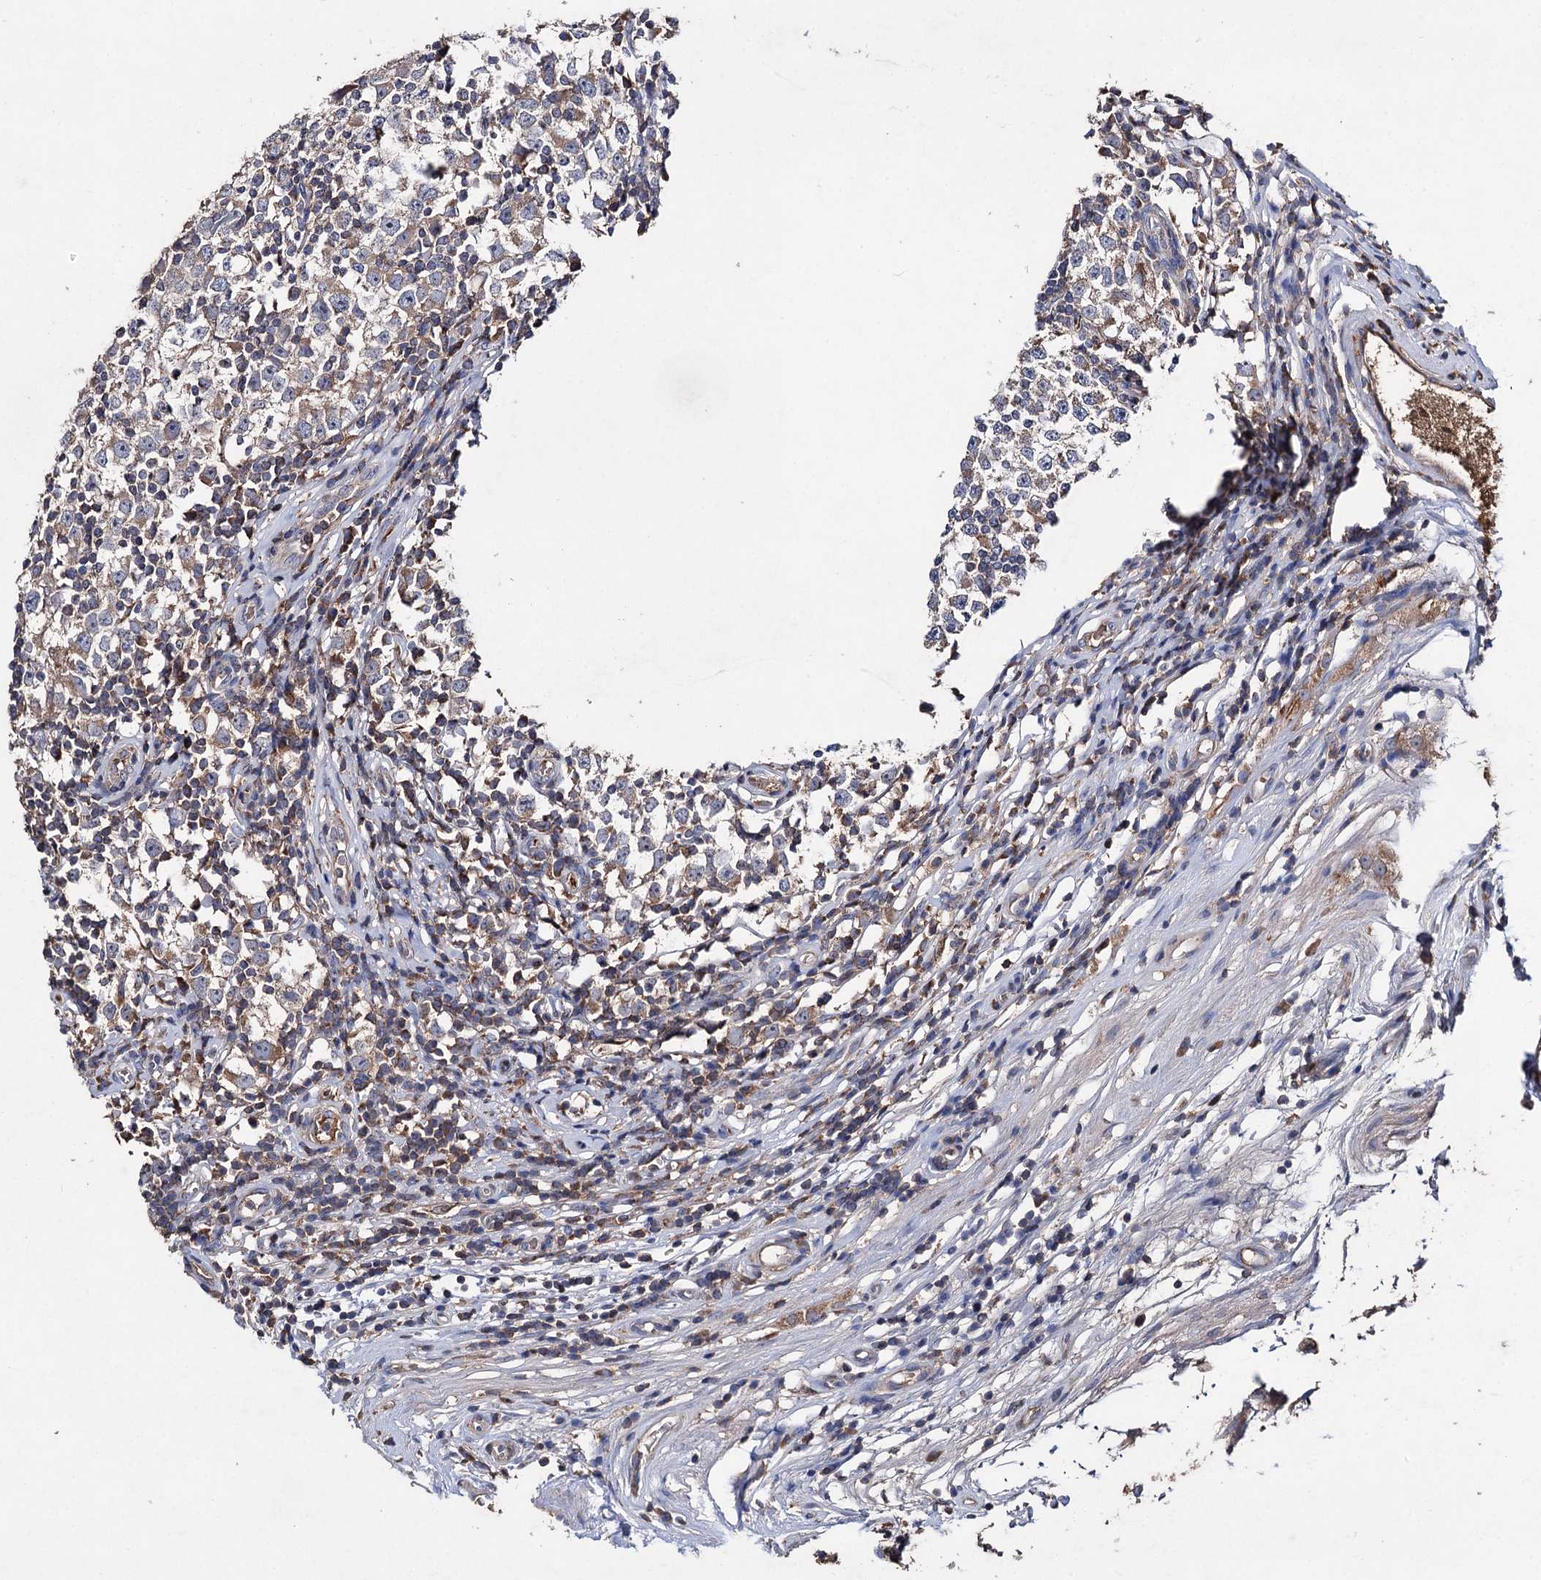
{"staining": {"intensity": "weak", "quantity": ">75%", "location": "cytoplasmic/membranous"}, "tissue": "testis cancer", "cell_type": "Tumor cells", "image_type": "cancer", "snomed": [{"axis": "morphology", "description": "Seminoma, NOS"}, {"axis": "topography", "description": "Testis"}], "caption": "The image exhibits a brown stain indicating the presence of a protein in the cytoplasmic/membranous of tumor cells in seminoma (testis). The protein is stained brown, and the nuclei are stained in blue (DAB IHC with brightfield microscopy, high magnification).", "gene": "CLPB", "patient": {"sex": "male", "age": 65}}